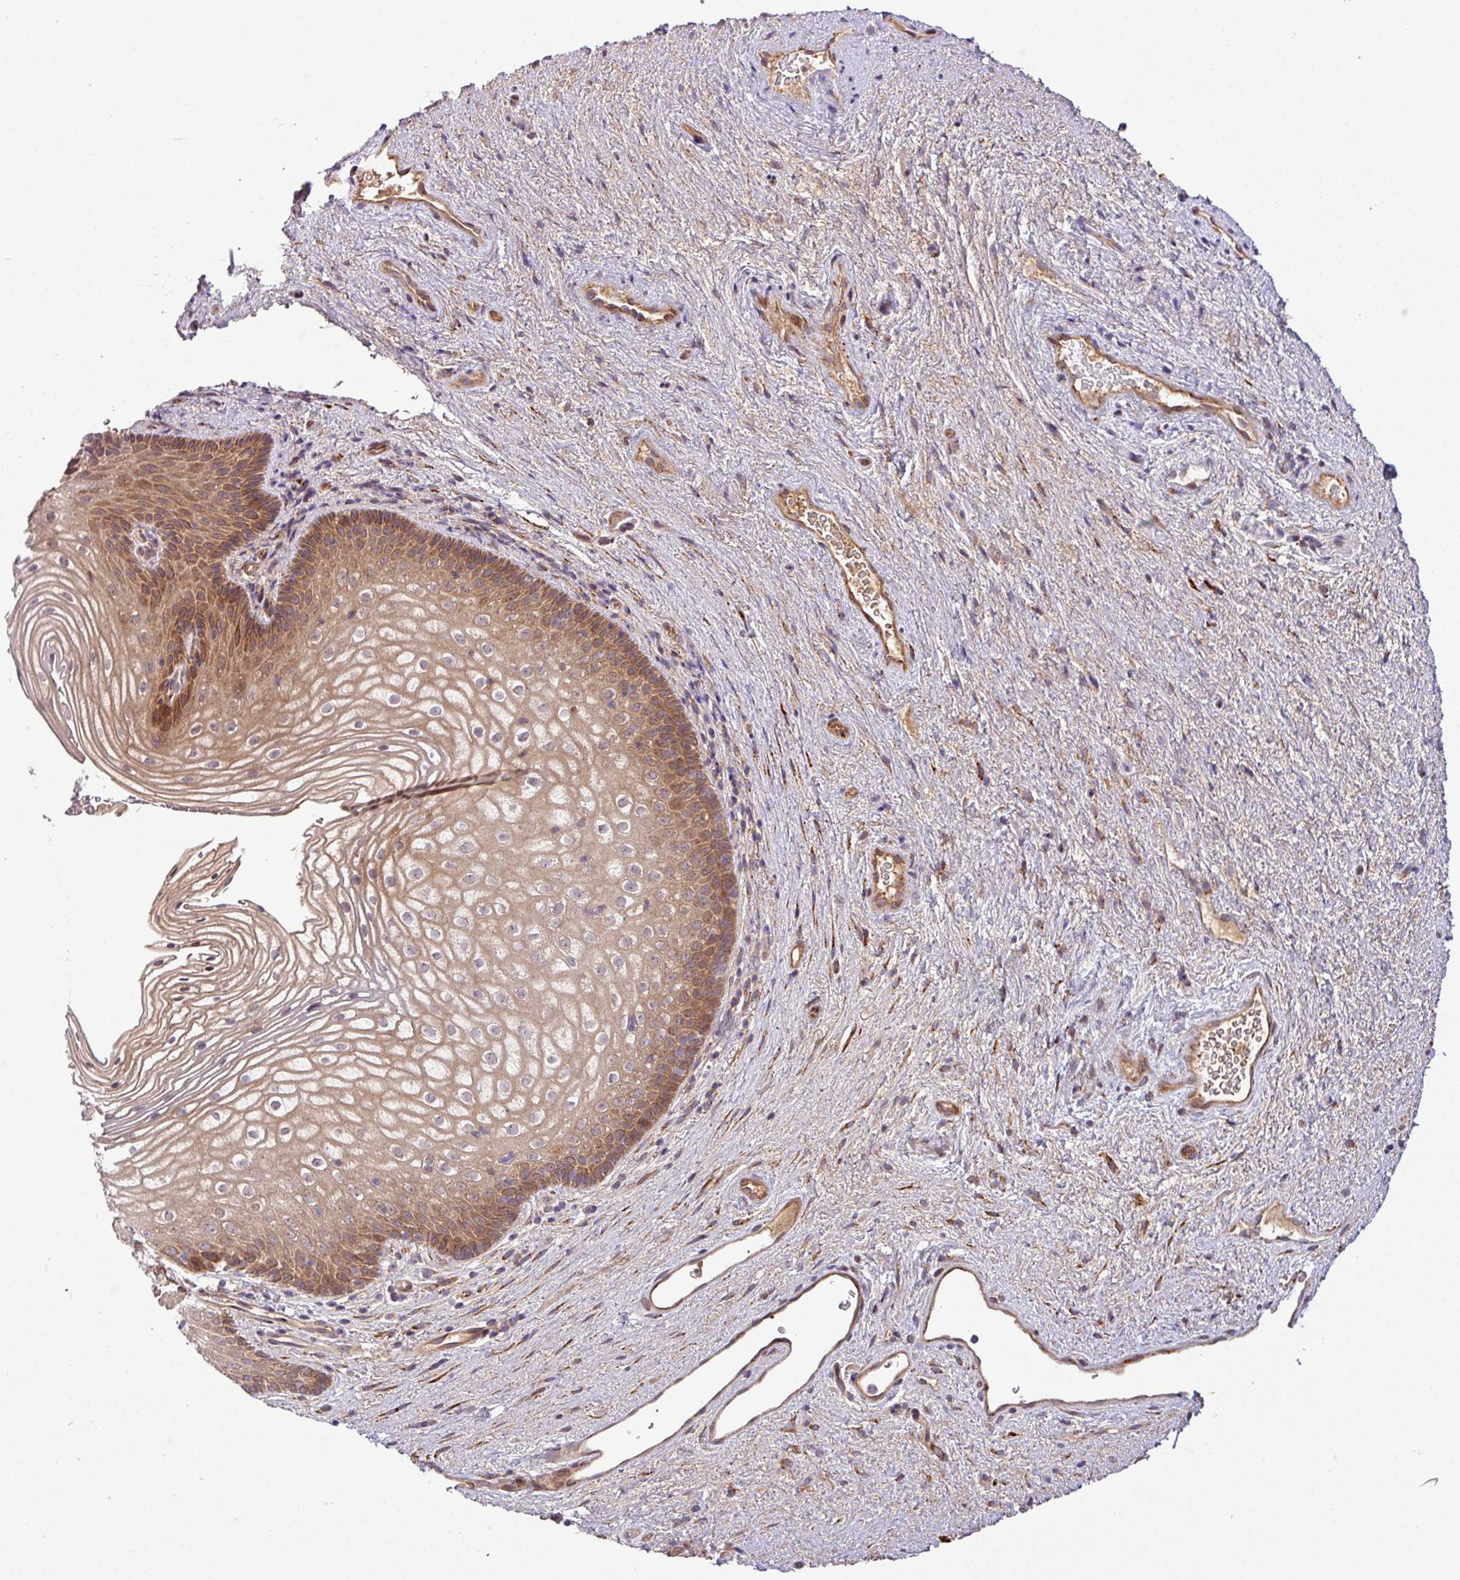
{"staining": {"intensity": "moderate", "quantity": ">75%", "location": "cytoplasmic/membranous"}, "tissue": "vagina", "cell_type": "Squamous epithelial cells", "image_type": "normal", "snomed": [{"axis": "morphology", "description": "Normal tissue, NOS"}, {"axis": "topography", "description": "Vagina"}], "caption": "This photomicrograph shows unremarkable vagina stained with immunohistochemistry (IHC) to label a protein in brown. The cytoplasmic/membranous of squamous epithelial cells show moderate positivity for the protein. Nuclei are counter-stained blue.", "gene": "ART1", "patient": {"sex": "female", "age": 47}}